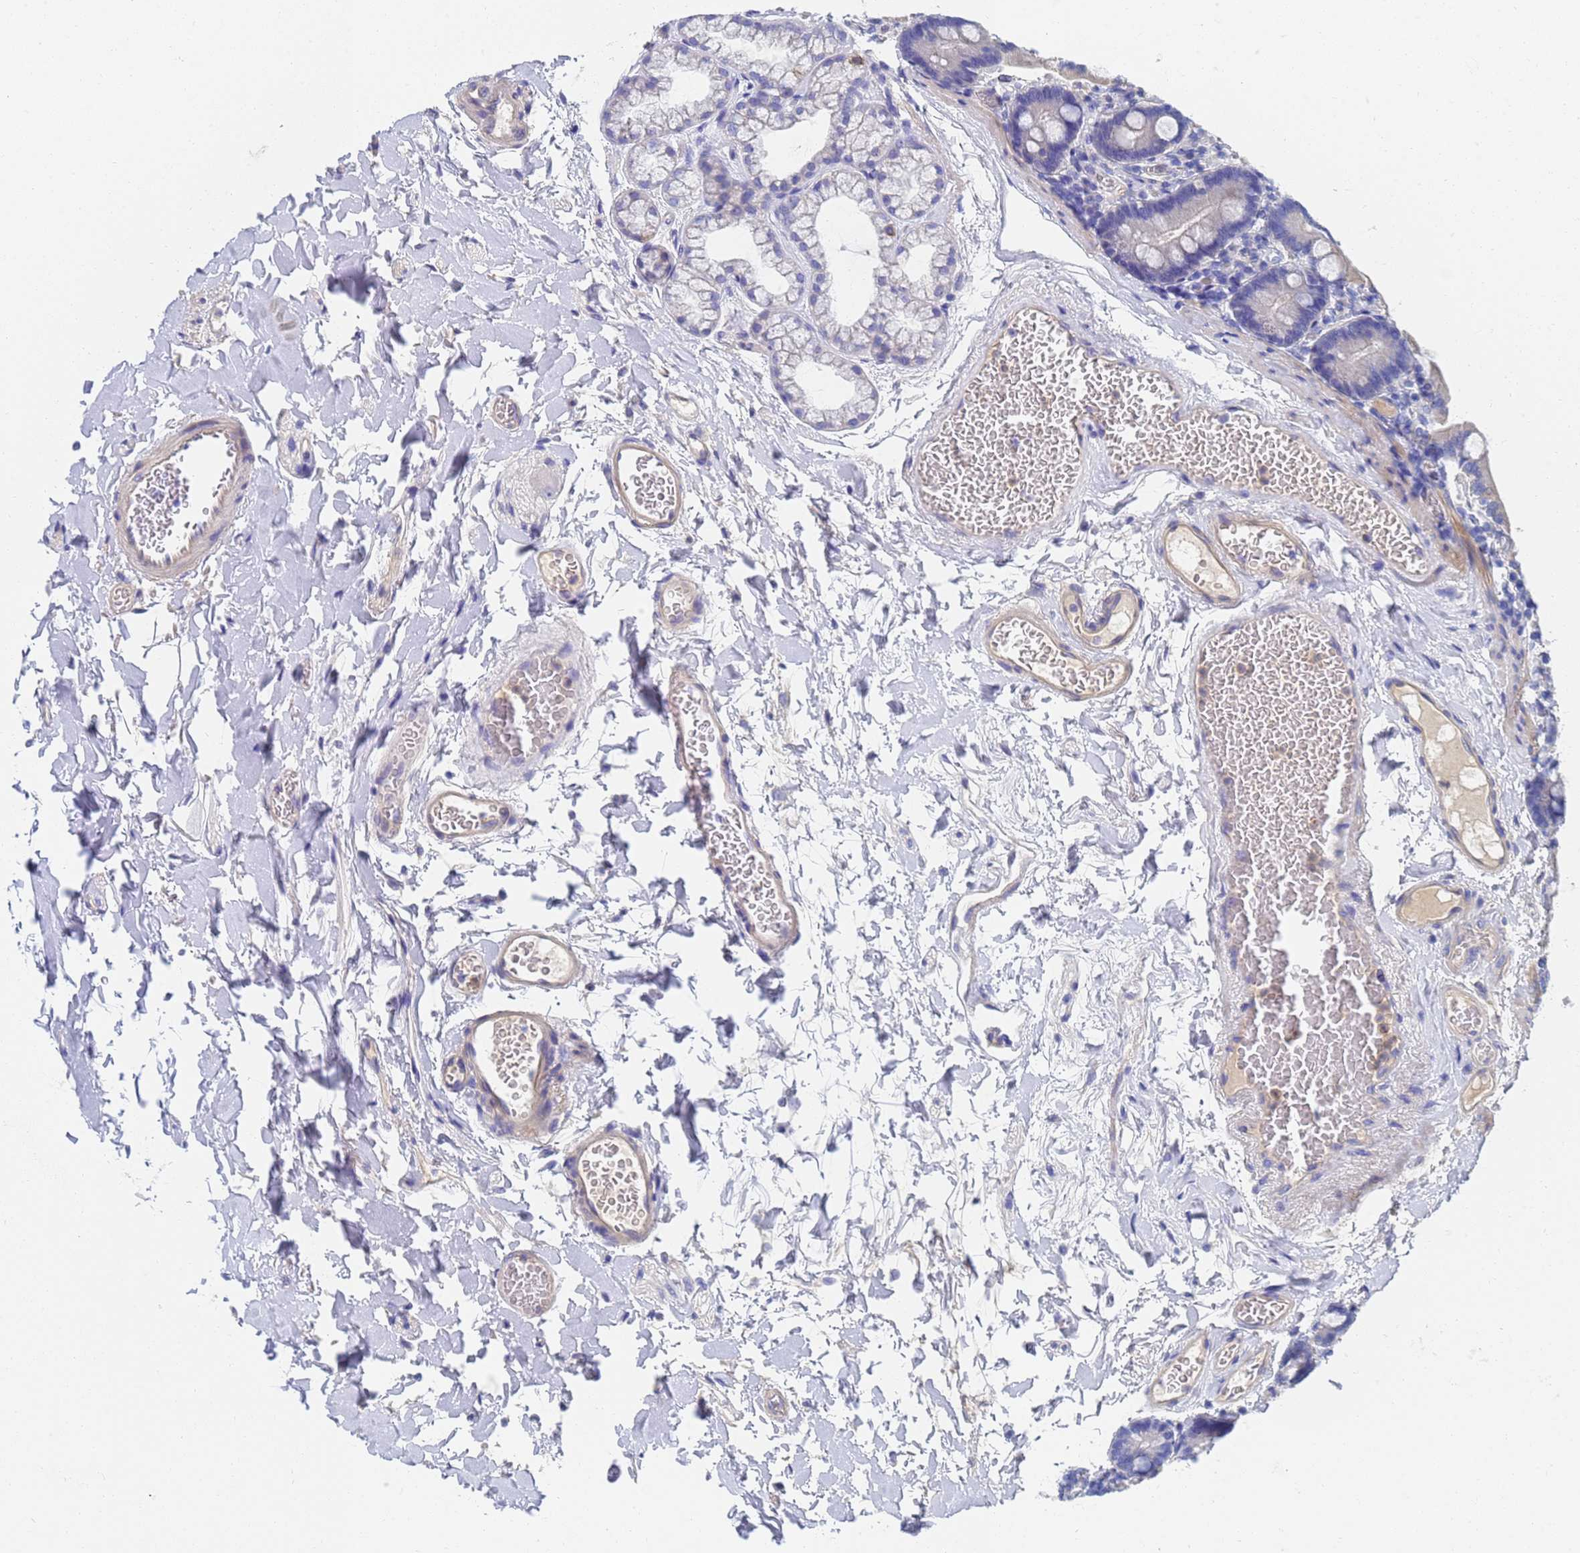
{"staining": {"intensity": "moderate", "quantity": "<25%", "location": "cytoplasmic/membranous"}, "tissue": "duodenum", "cell_type": "Glandular cells", "image_type": "normal", "snomed": [{"axis": "morphology", "description": "Normal tissue, NOS"}, {"axis": "topography", "description": "Duodenum"}], "caption": "The photomicrograph exhibits a brown stain indicating the presence of a protein in the cytoplasmic/membranous of glandular cells in duodenum. (DAB IHC, brown staining for protein, blue staining for nuclei).", "gene": "LBX2", "patient": {"sex": "male", "age": 55}}